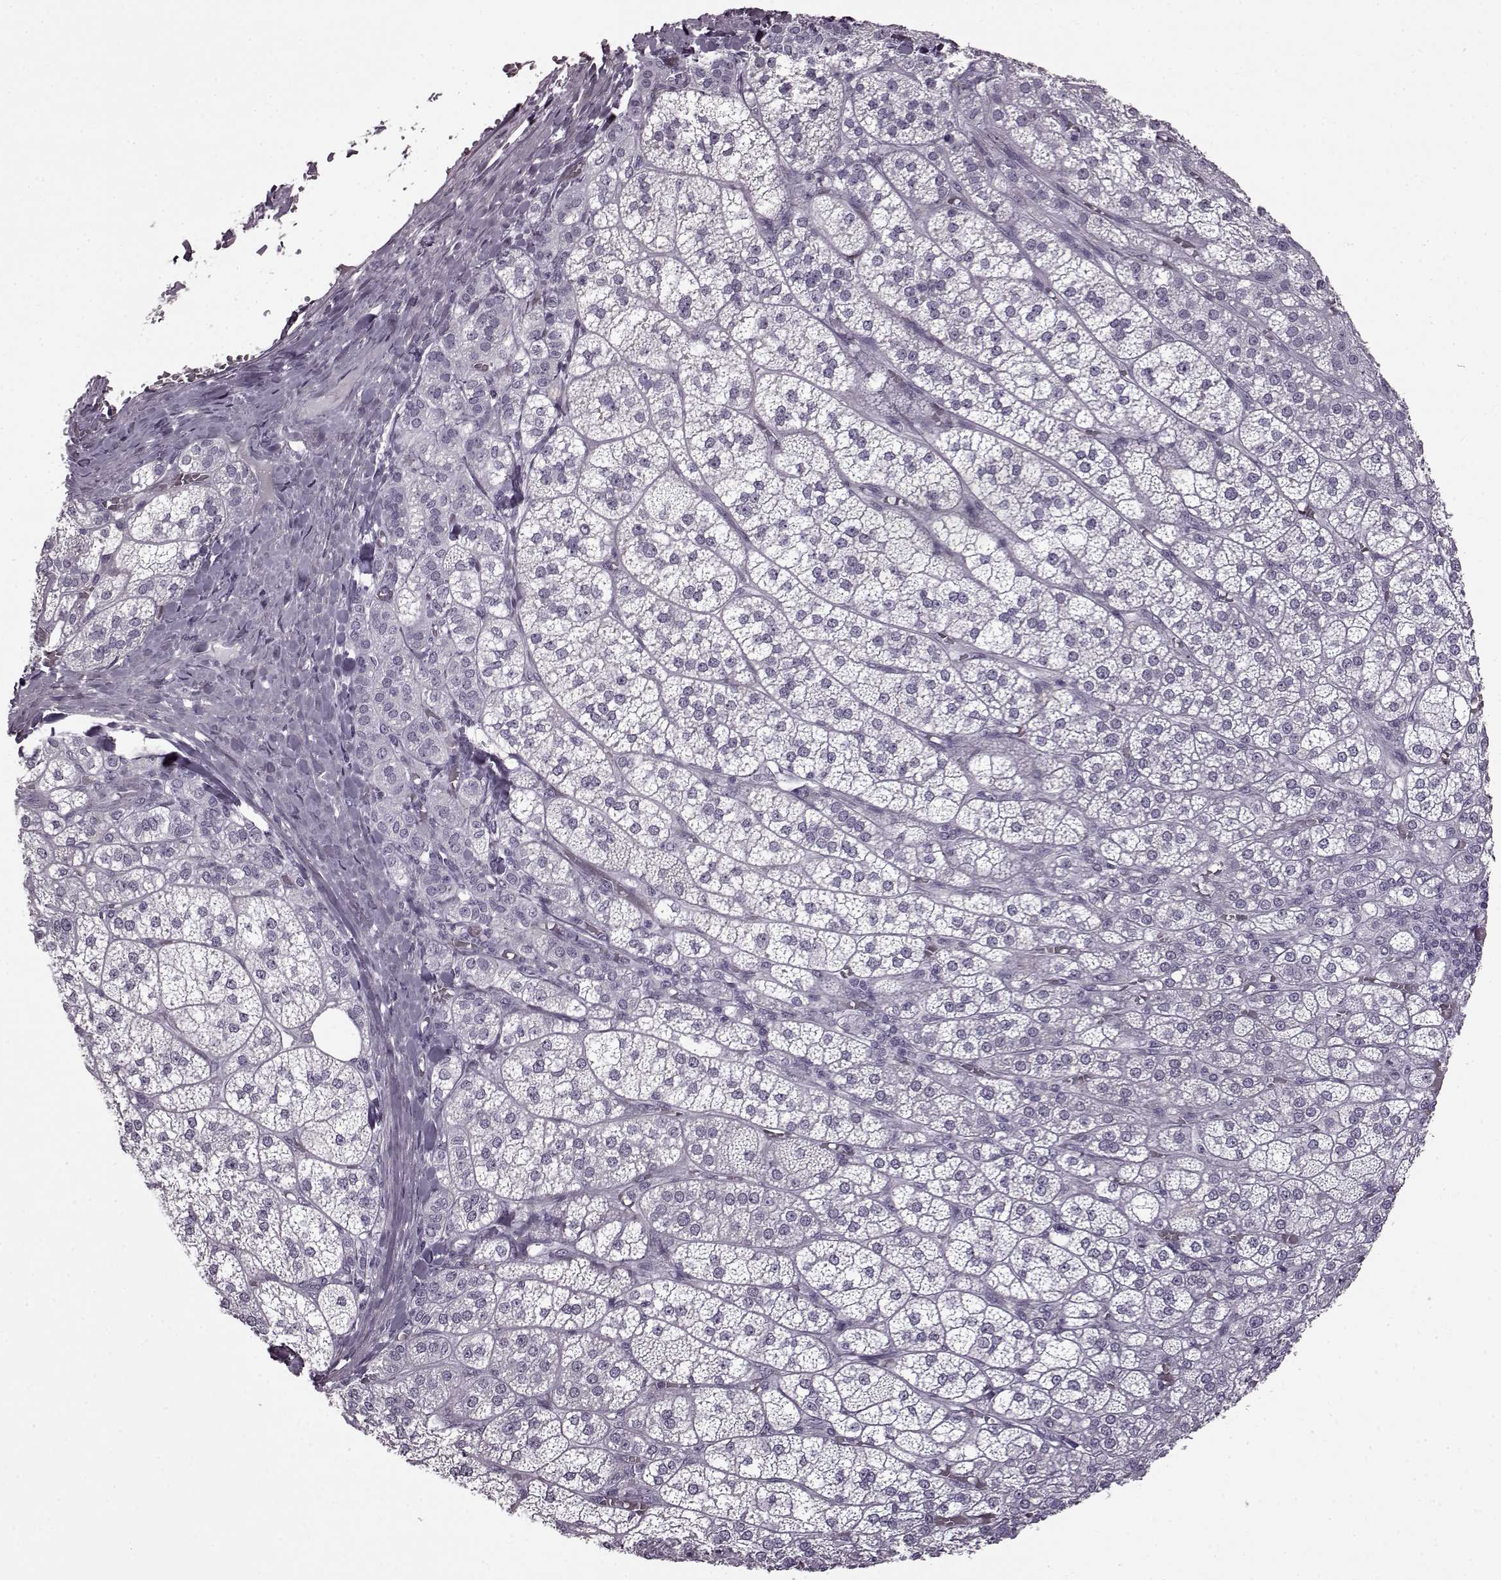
{"staining": {"intensity": "negative", "quantity": "none", "location": "none"}, "tissue": "adrenal gland", "cell_type": "Glandular cells", "image_type": "normal", "snomed": [{"axis": "morphology", "description": "Normal tissue, NOS"}, {"axis": "topography", "description": "Adrenal gland"}], "caption": "Photomicrograph shows no significant protein staining in glandular cells of benign adrenal gland.", "gene": "SLC28A2", "patient": {"sex": "female", "age": 60}}